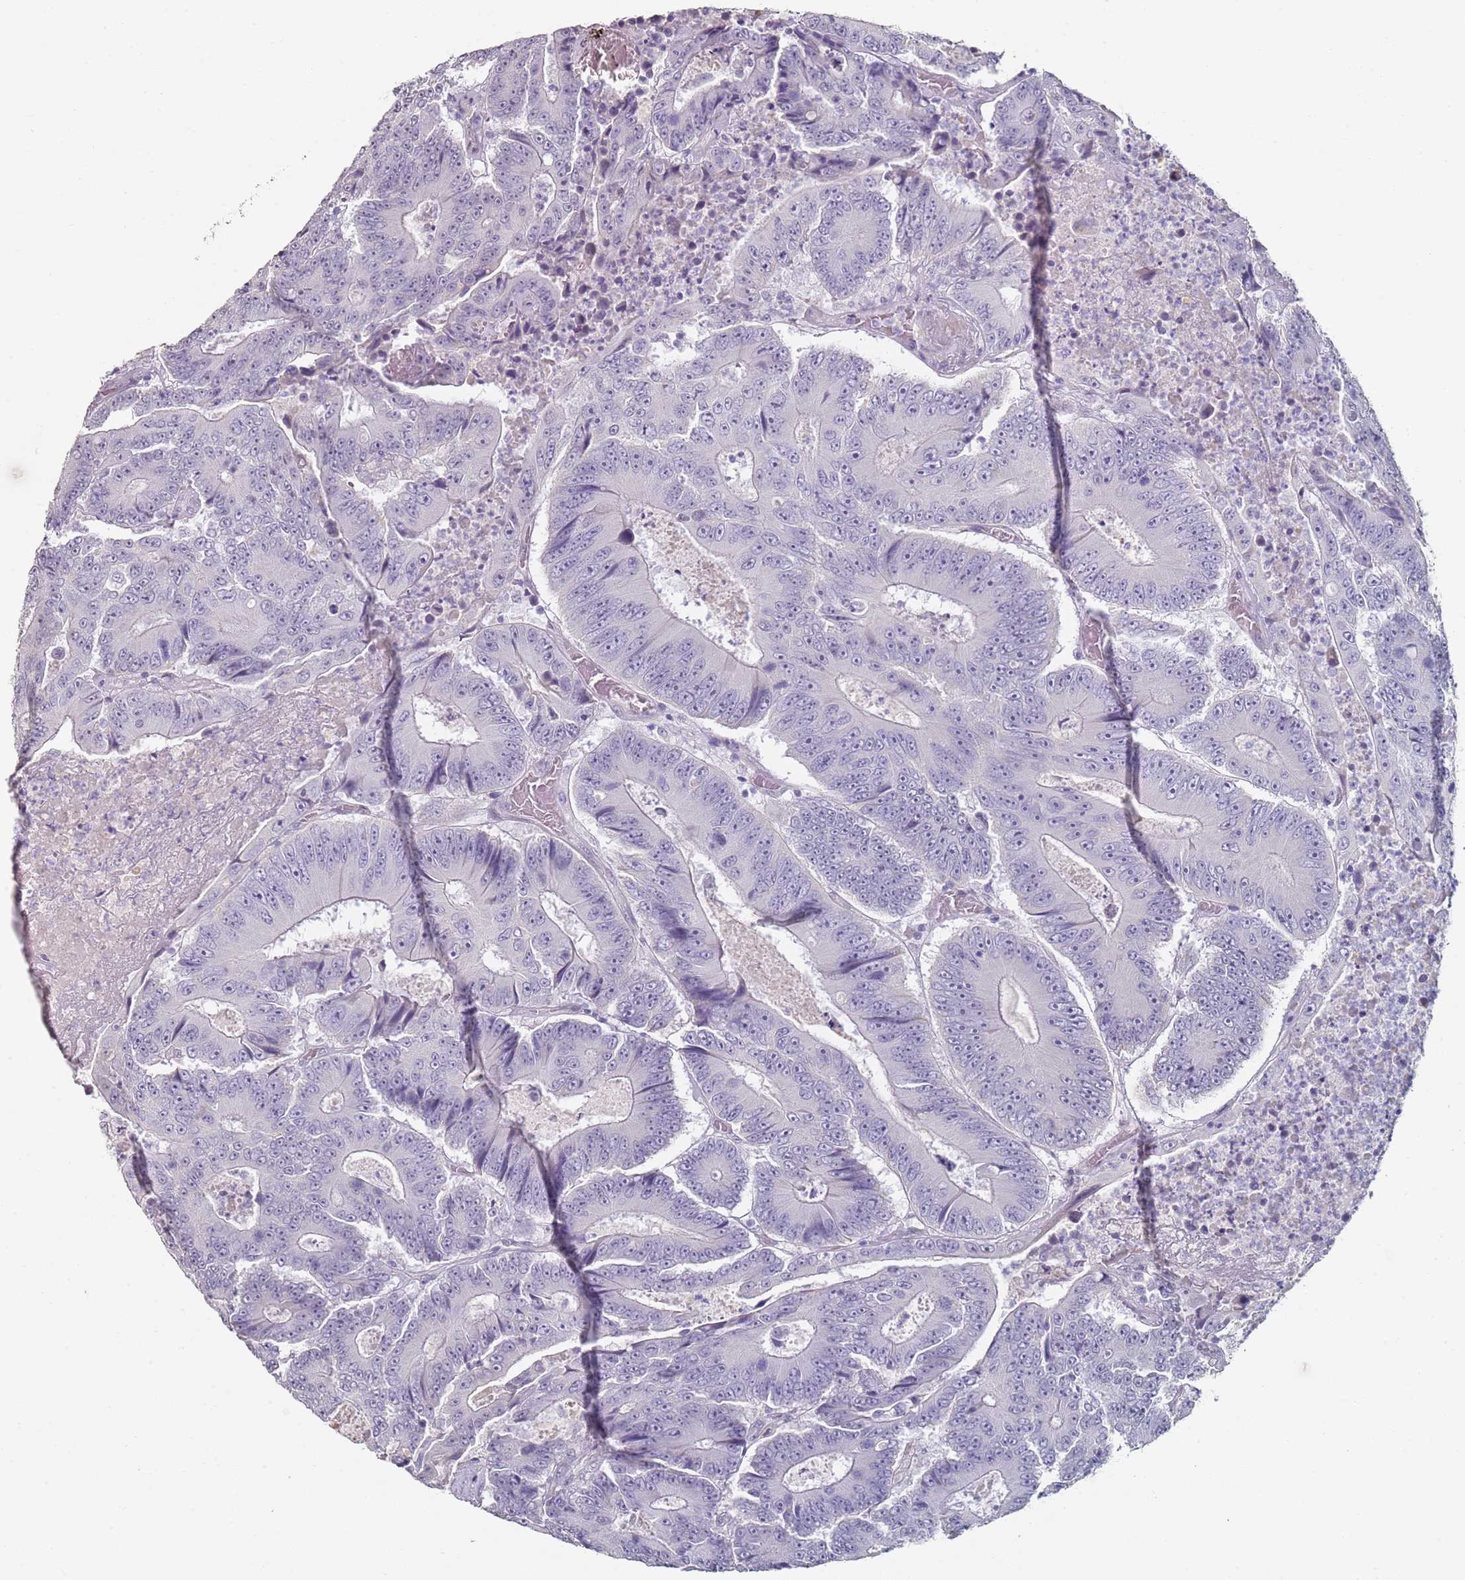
{"staining": {"intensity": "negative", "quantity": "none", "location": "none"}, "tissue": "colorectal cancer", "cell_type": "Tumor cells", "image_type": "cancer", "snomed": [{"axis": "morphology", "description": "Adenocarcinoma, NOS"}, {"axis": "topography", "description": "Colon"}], "caption": "IHC of human adenocarcinoma (colorectal) shows no positivity in tumor cells. (DAB immunohistochemistry visualized using brightfield microscopy, high magnification).", "gene": "DNAH11", "patient": {"sex": "male", "age": 83}}